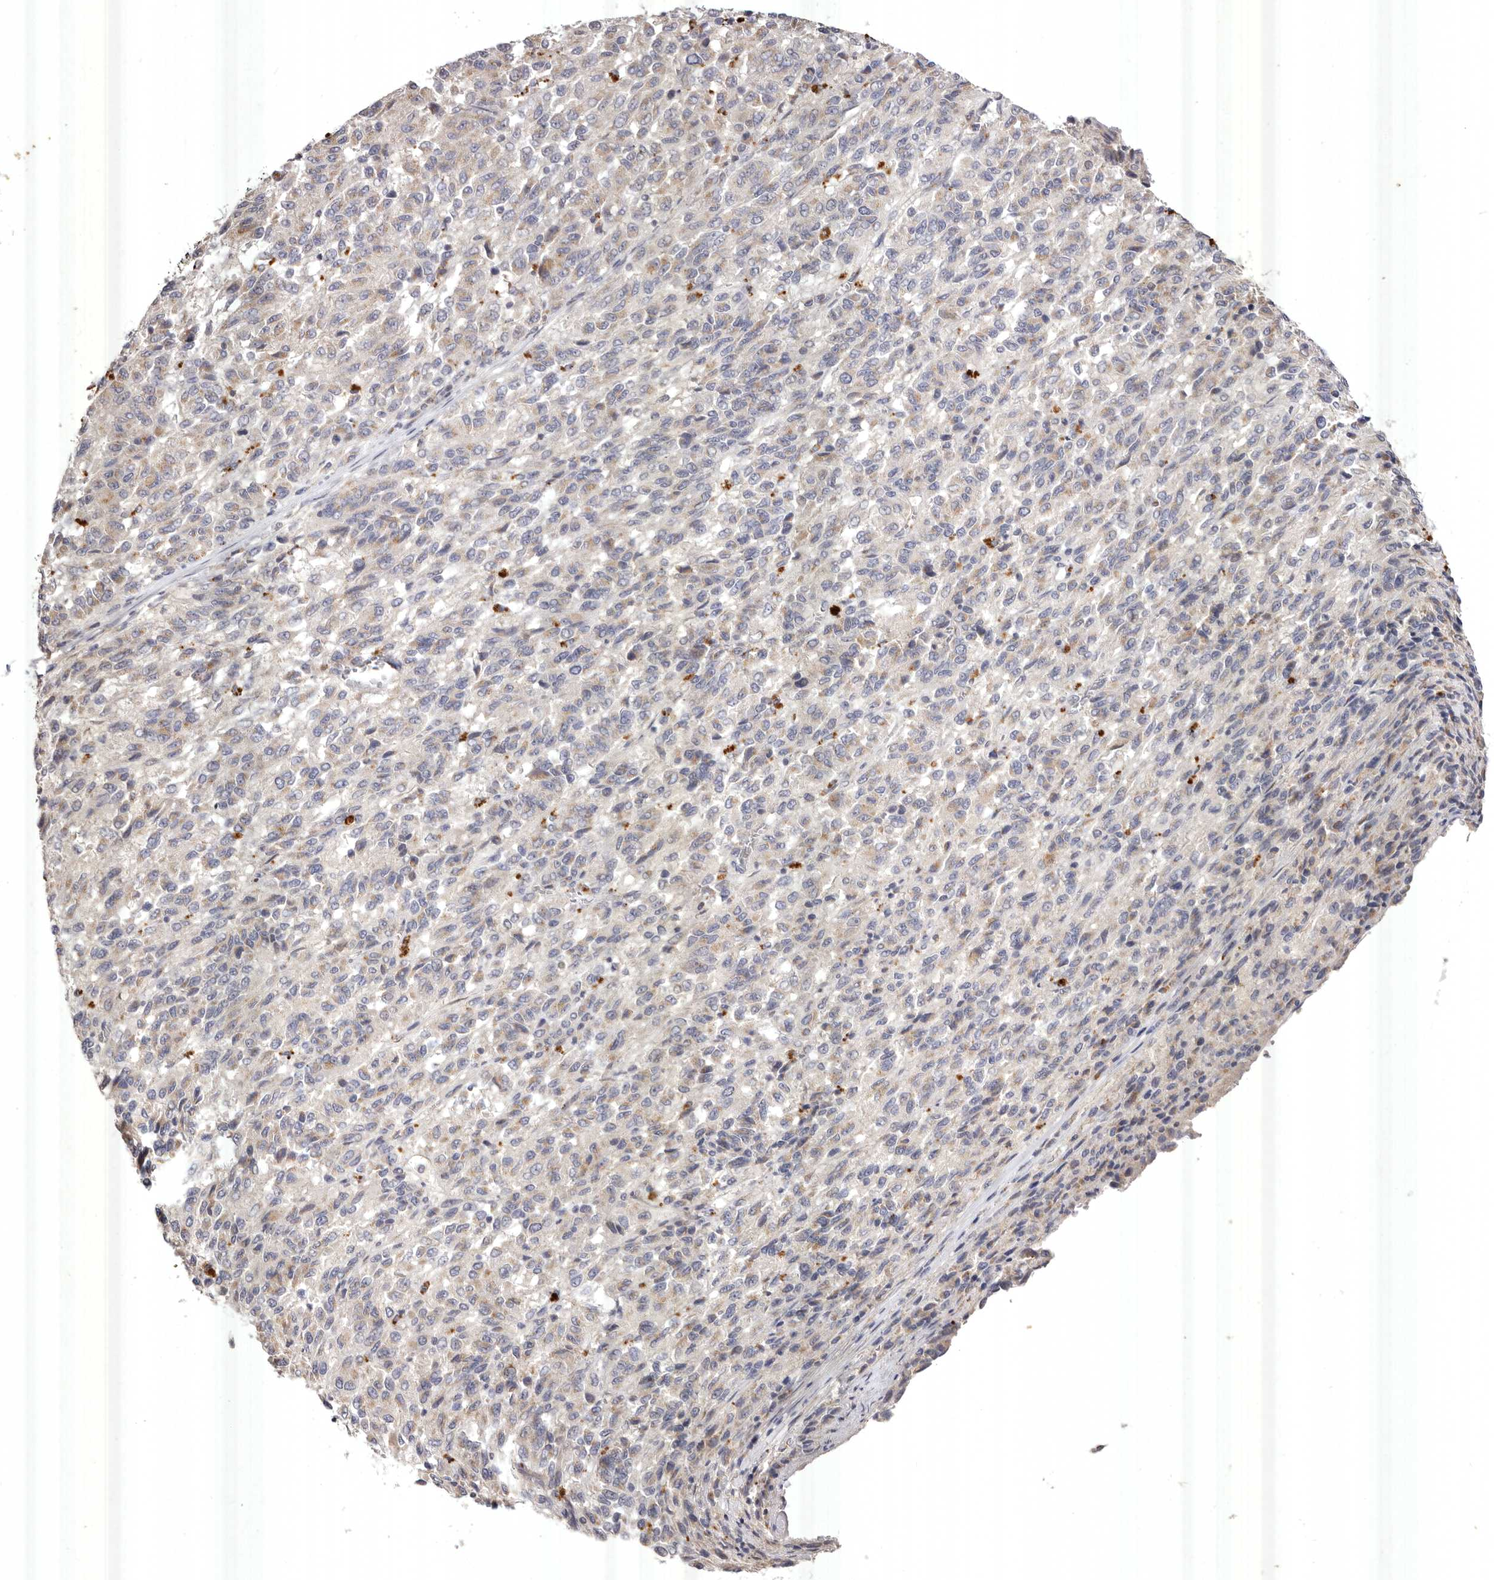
{"staining": {"intensity": "negative", "quantity": "none", "location": "none"}, "tissue": "melanoma", "cell_type": "Tumor cells", "image_type": "cancer", "snomed": [{"axis": "morphology", "description": "Malignant melanoma, Metastatic site"}, {"axis": "topography", "description": "Lung"}], "caption": "IHC of malignant melanoma (metastatic site) reveals no staining in tumor cells. The staining is performed using DAB (3,3'-diaminobenzidine) brown chromogen with nuclei counter-stained in using hematoxylin.", "gene": "USP24", "patient": {"sex": "male", "age": 64}}